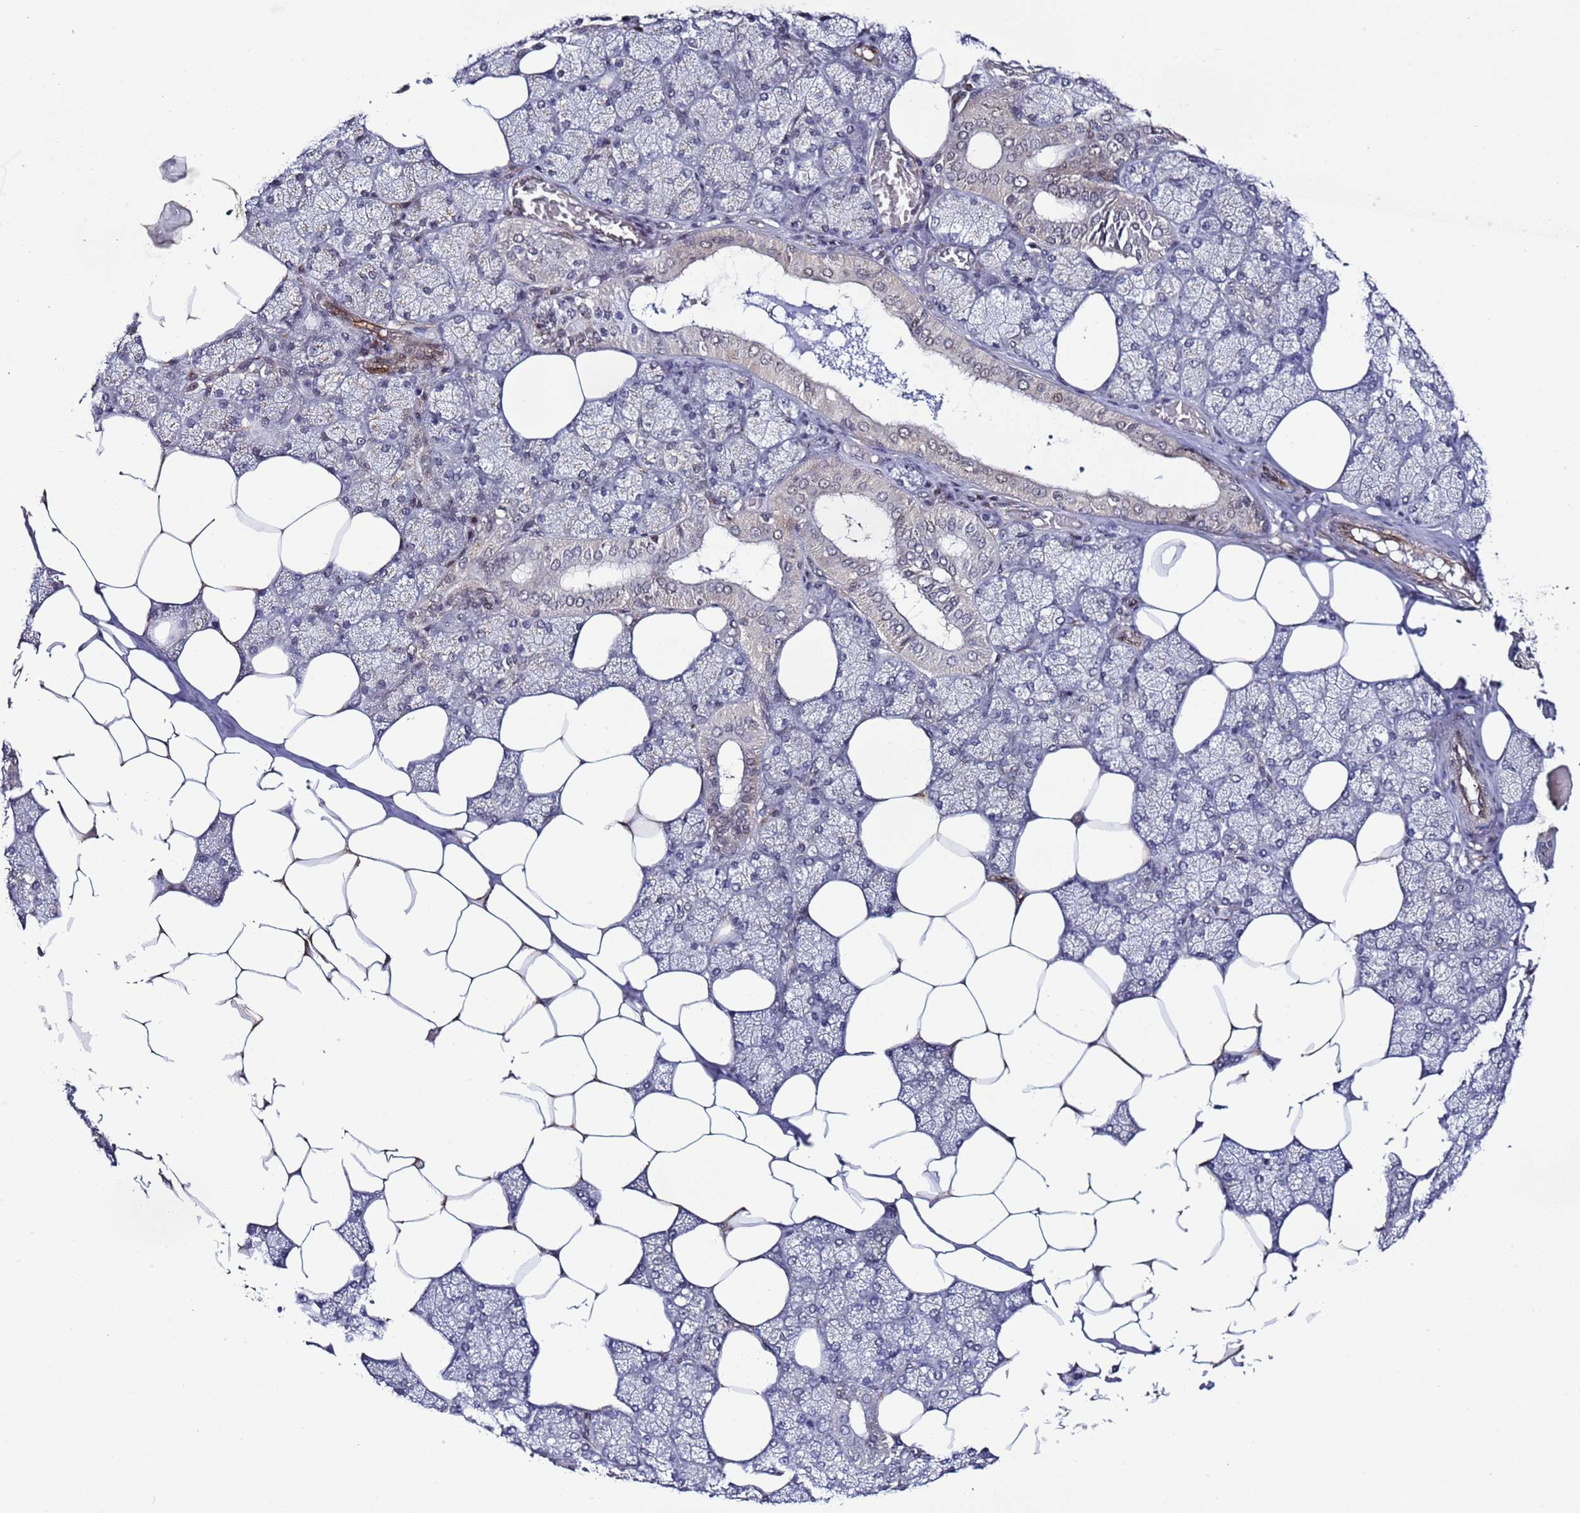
{"staining": {"intensity": "moderate", "quantity": "<25%", "location": "cytoplasmic/membranous,nuclear"}, "tissue": "salivary gland", "cell_type": "Glandular cells", "image_type": "normal", "snomed": [{"axis": "morphology", "description": "Normal tissue, NOS"}, {"axis": "topography", "description": "Salivary gland"}], "caption": "Protein staining displays moderate cytoplasmic/membranous,nuclear staining in about <25% of glandular cells in unremarkable salivary gland. Nuclei are stained in blue.", "gene": "POLR2D", "patient": {"sex": "male", "age": 62}}